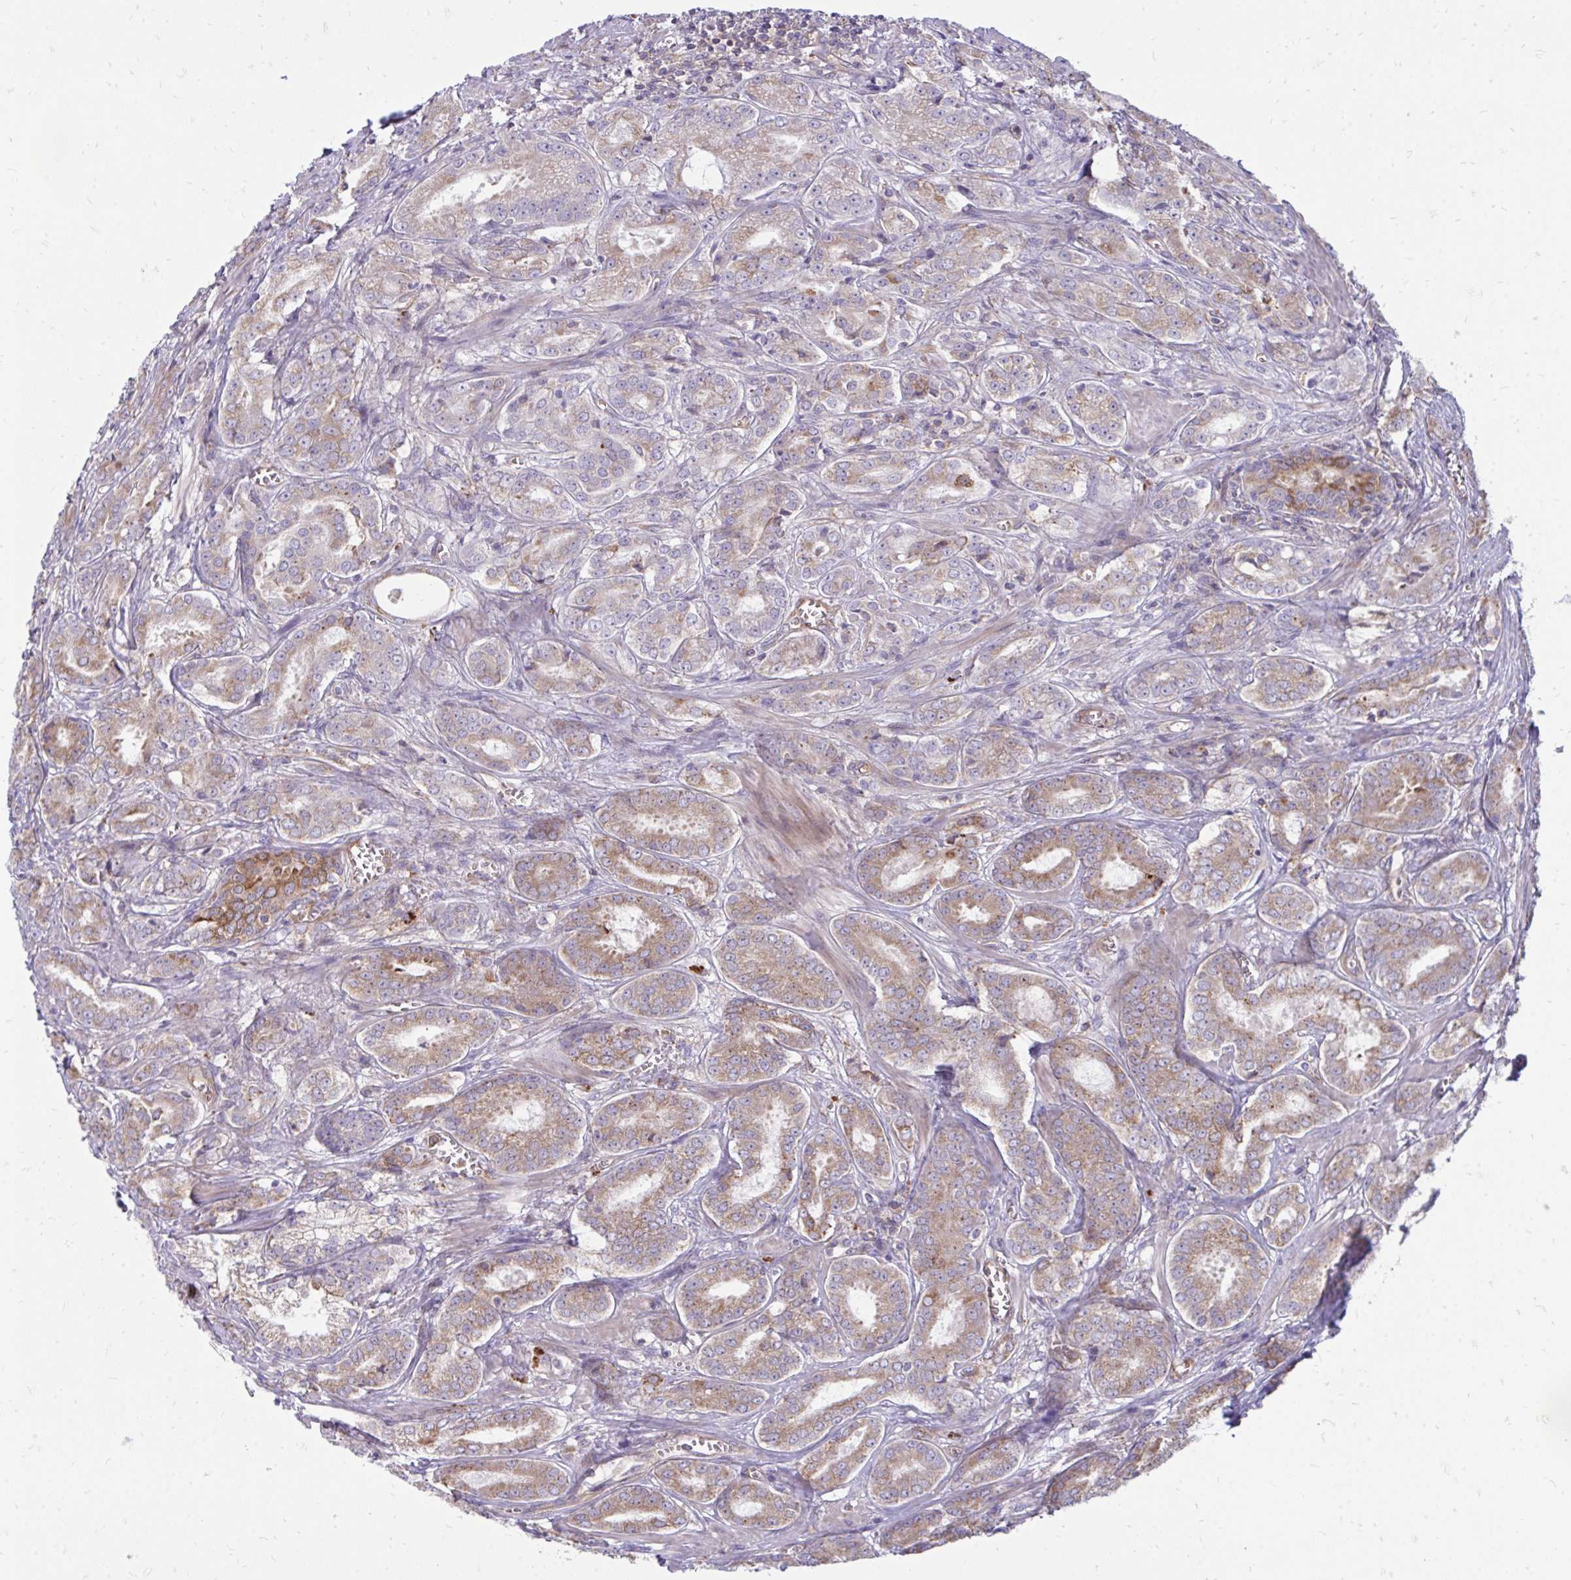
{"staining": {"intensity": "moderate", "quantity": "25%-75%", "location": "cytoplasmic/membranous"}, "tissue": "prostate cancer", "cell_type": "Tumor cells", "image_type": "cancer", "snomed": [{"axis": "morphology", "description": "Adenocarcinoma, High grade"}, {"axis": "topography", "description": "Prostate"}], "caption": "A brown stain highlights moderate cytoplasmic/membranous positivity of a protein in human prostate cancer tumor cells. (DAB (3,3'-diaminobenzidine) = brown stain, brightfield microscopy at high magnification).", "gene": "ASAP1", "patient": {"sex": "male", "age": 64}}